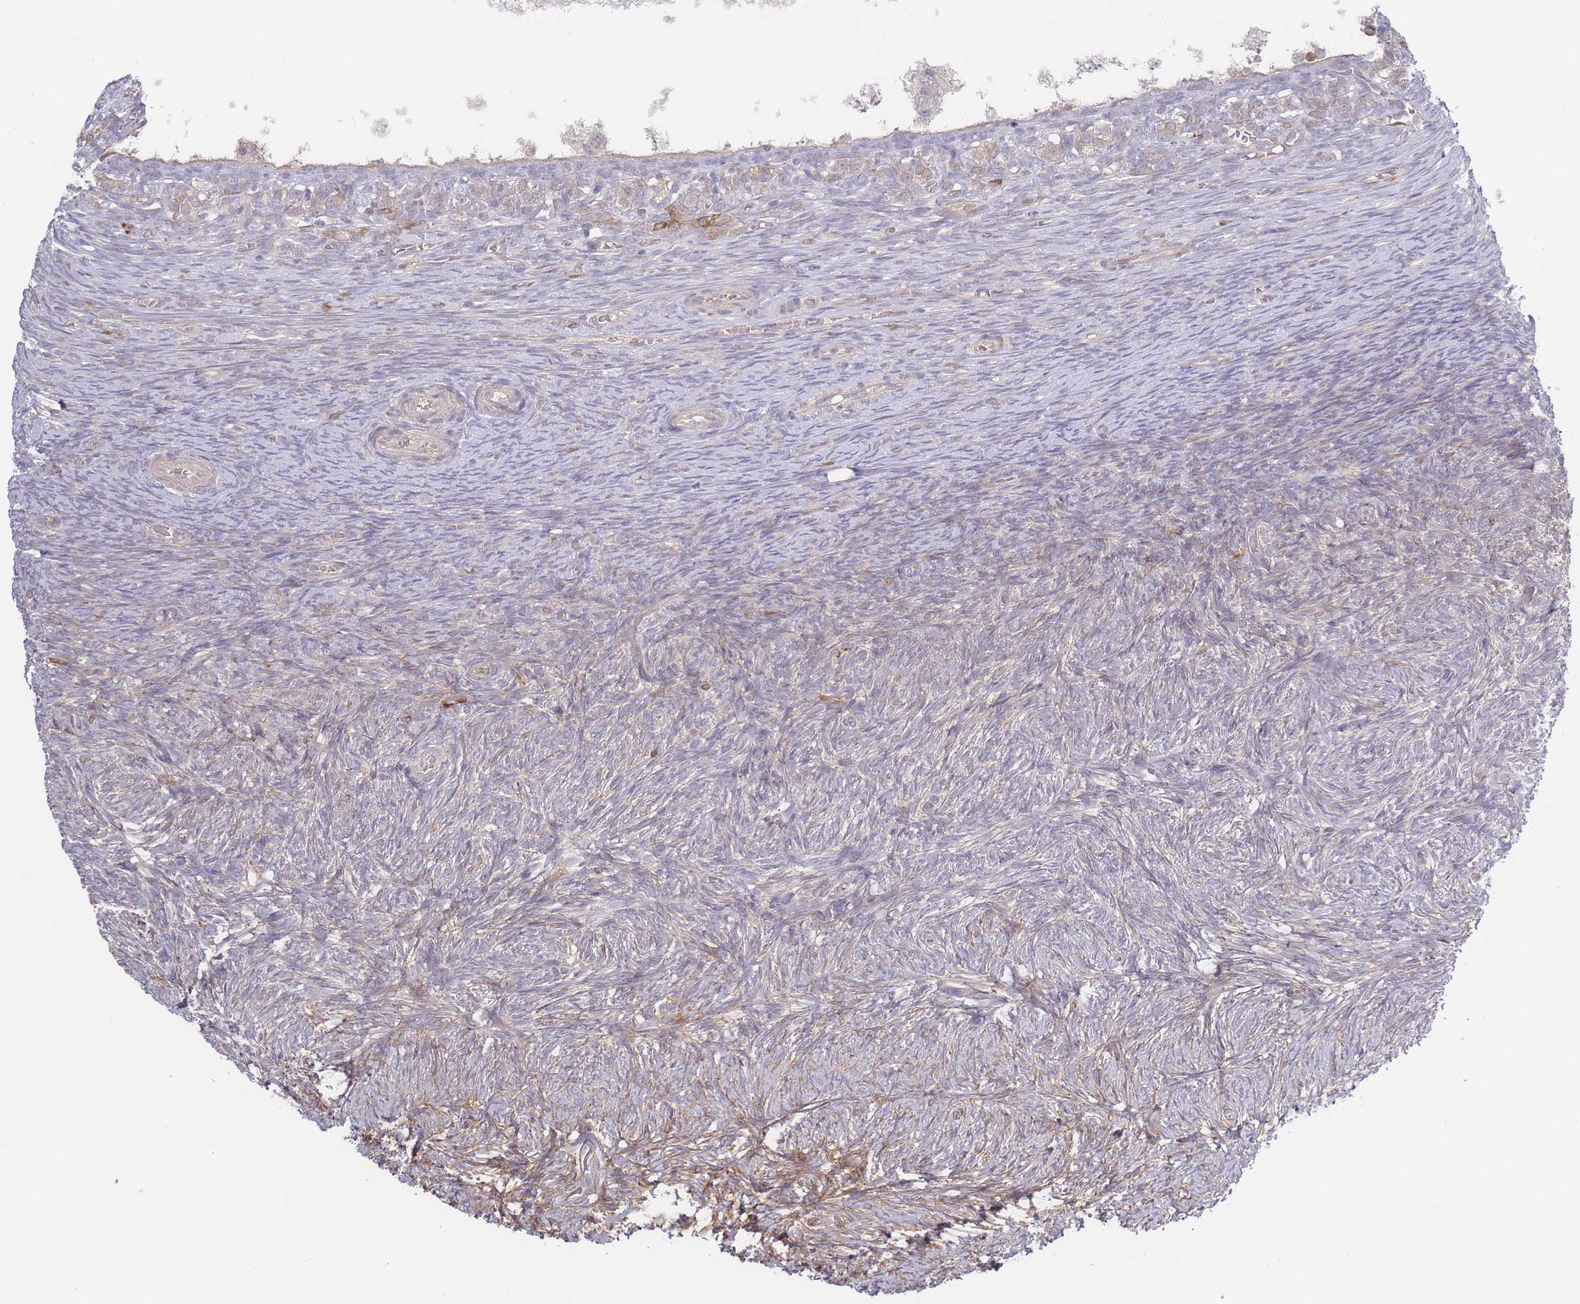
{"staining": {"intensity": "negative", "quantity": "none", "location": "none"}, "tissue": "ovary", "cell_type": "Ovarian stroma cells", "image_type": "normal", "snomed": [{"axis": "morphology", "description": "Normal tissue, NOS"}, {"axis": "topography", "description": "Ovary"}], "caption": "Immunohistochemical staining of benign human ovary exhibits no significant positivity in ovarian stroma cells. (Brightfield microscopy of DAB immunohistochemistry at high magnification).", "gene": "SPHKAP", "patient": {"sex": "female", "age": 39}}